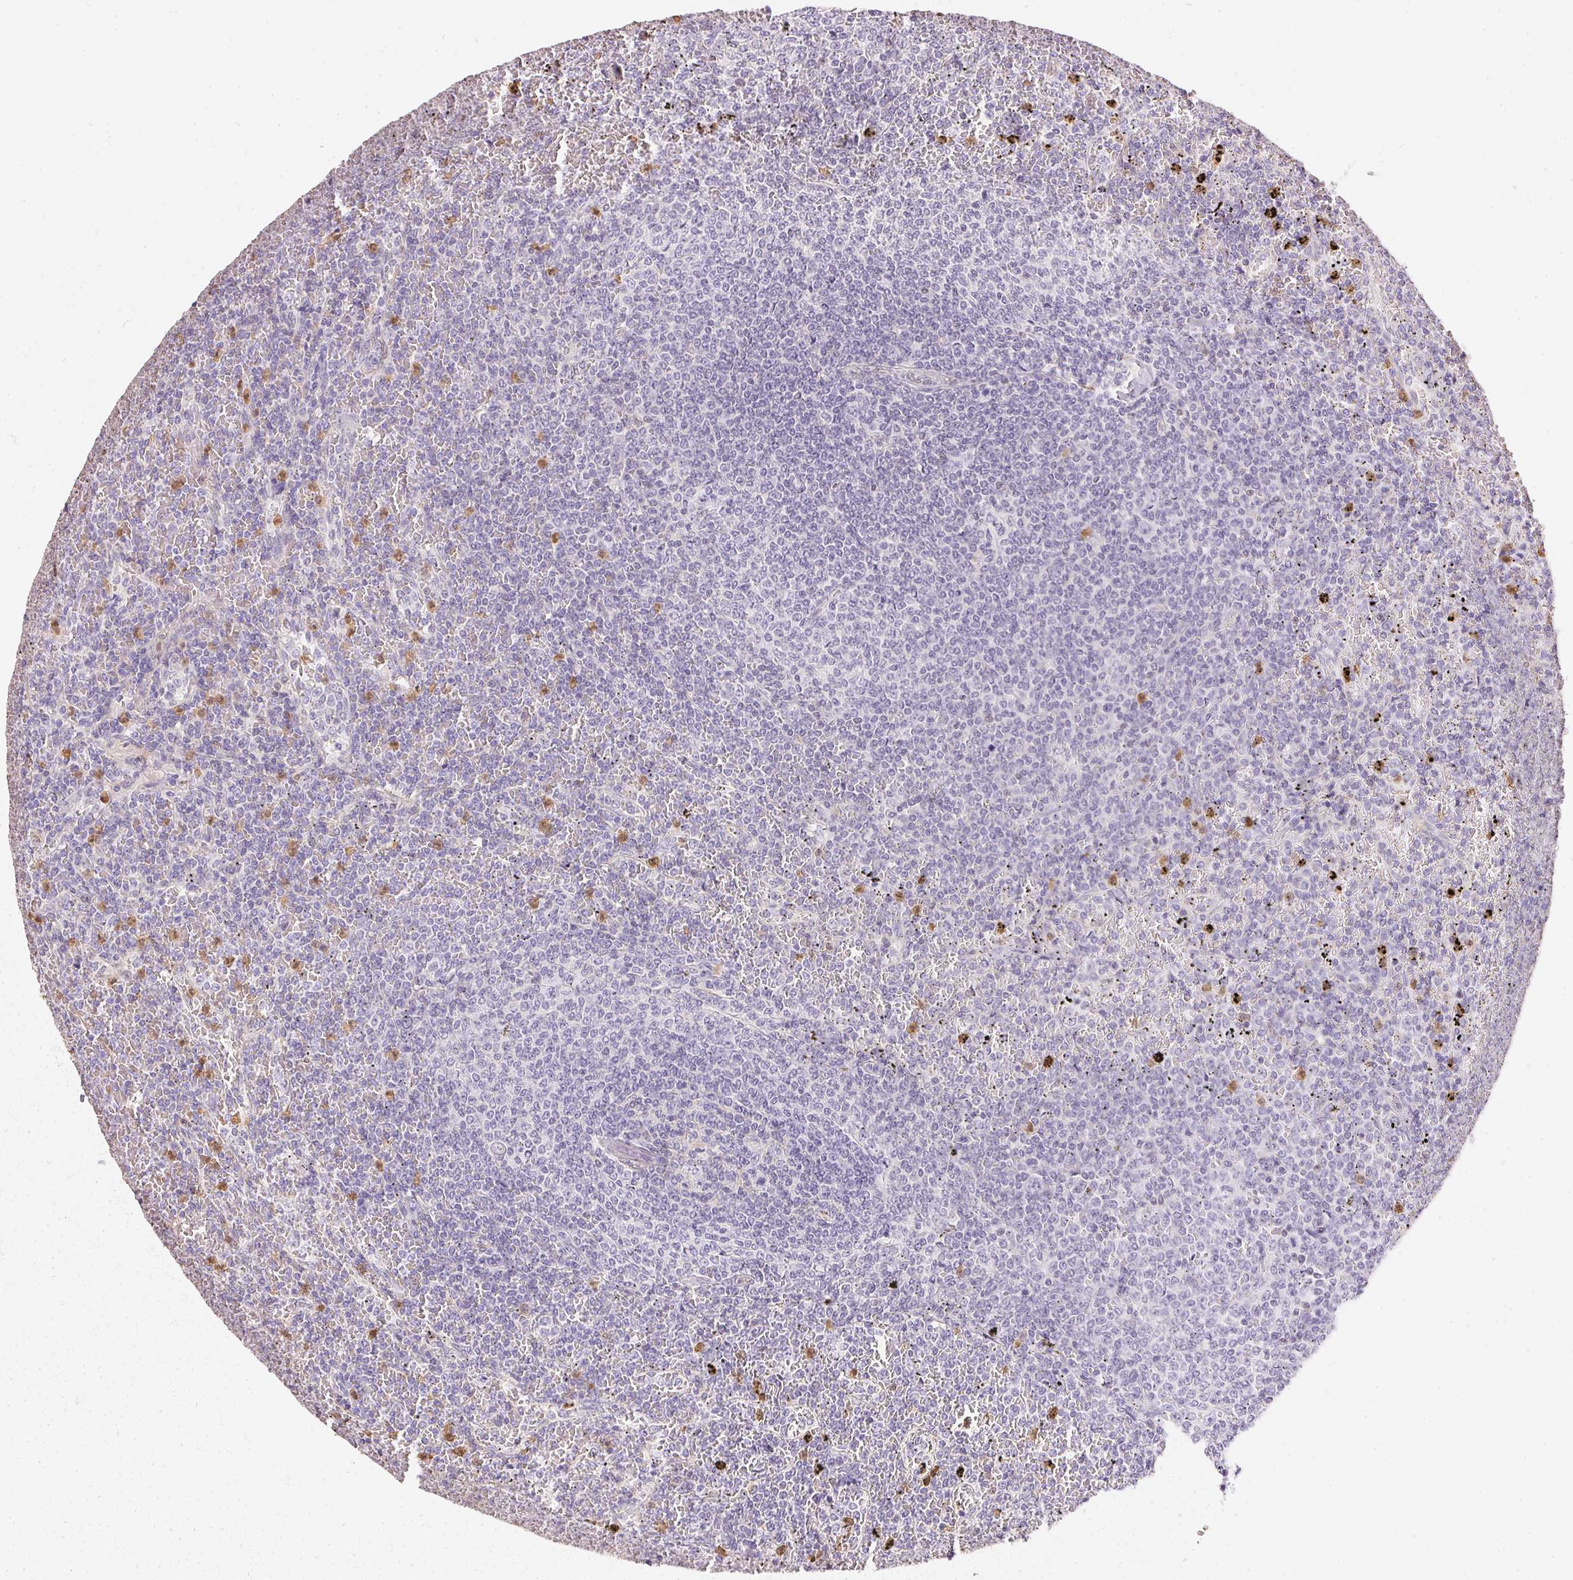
{"staining": {"intensity": "negative", "quantity": "none", "location": "none"}, "tissue": "lymphoma", "cell_type": "Tumor cells", "image_type": "cancer", "snomed": [{"axis": "morphology", "description": "Malignant lymphoma, non-Hodgkin's type, Low grade"}, {"axis": "topography", "description": "Spleen"}], "caption": "Micrograph shows no significant protein staining in tumor cells of low-grade malignant lymphoma, non-Hodgkin's type. (DAB (3,3'-diaminobenzidine) immunohistochemistry with hematoxylin counter stain).", "gene": "S100A3", "patient": {"sex": "female", "age": 77}}